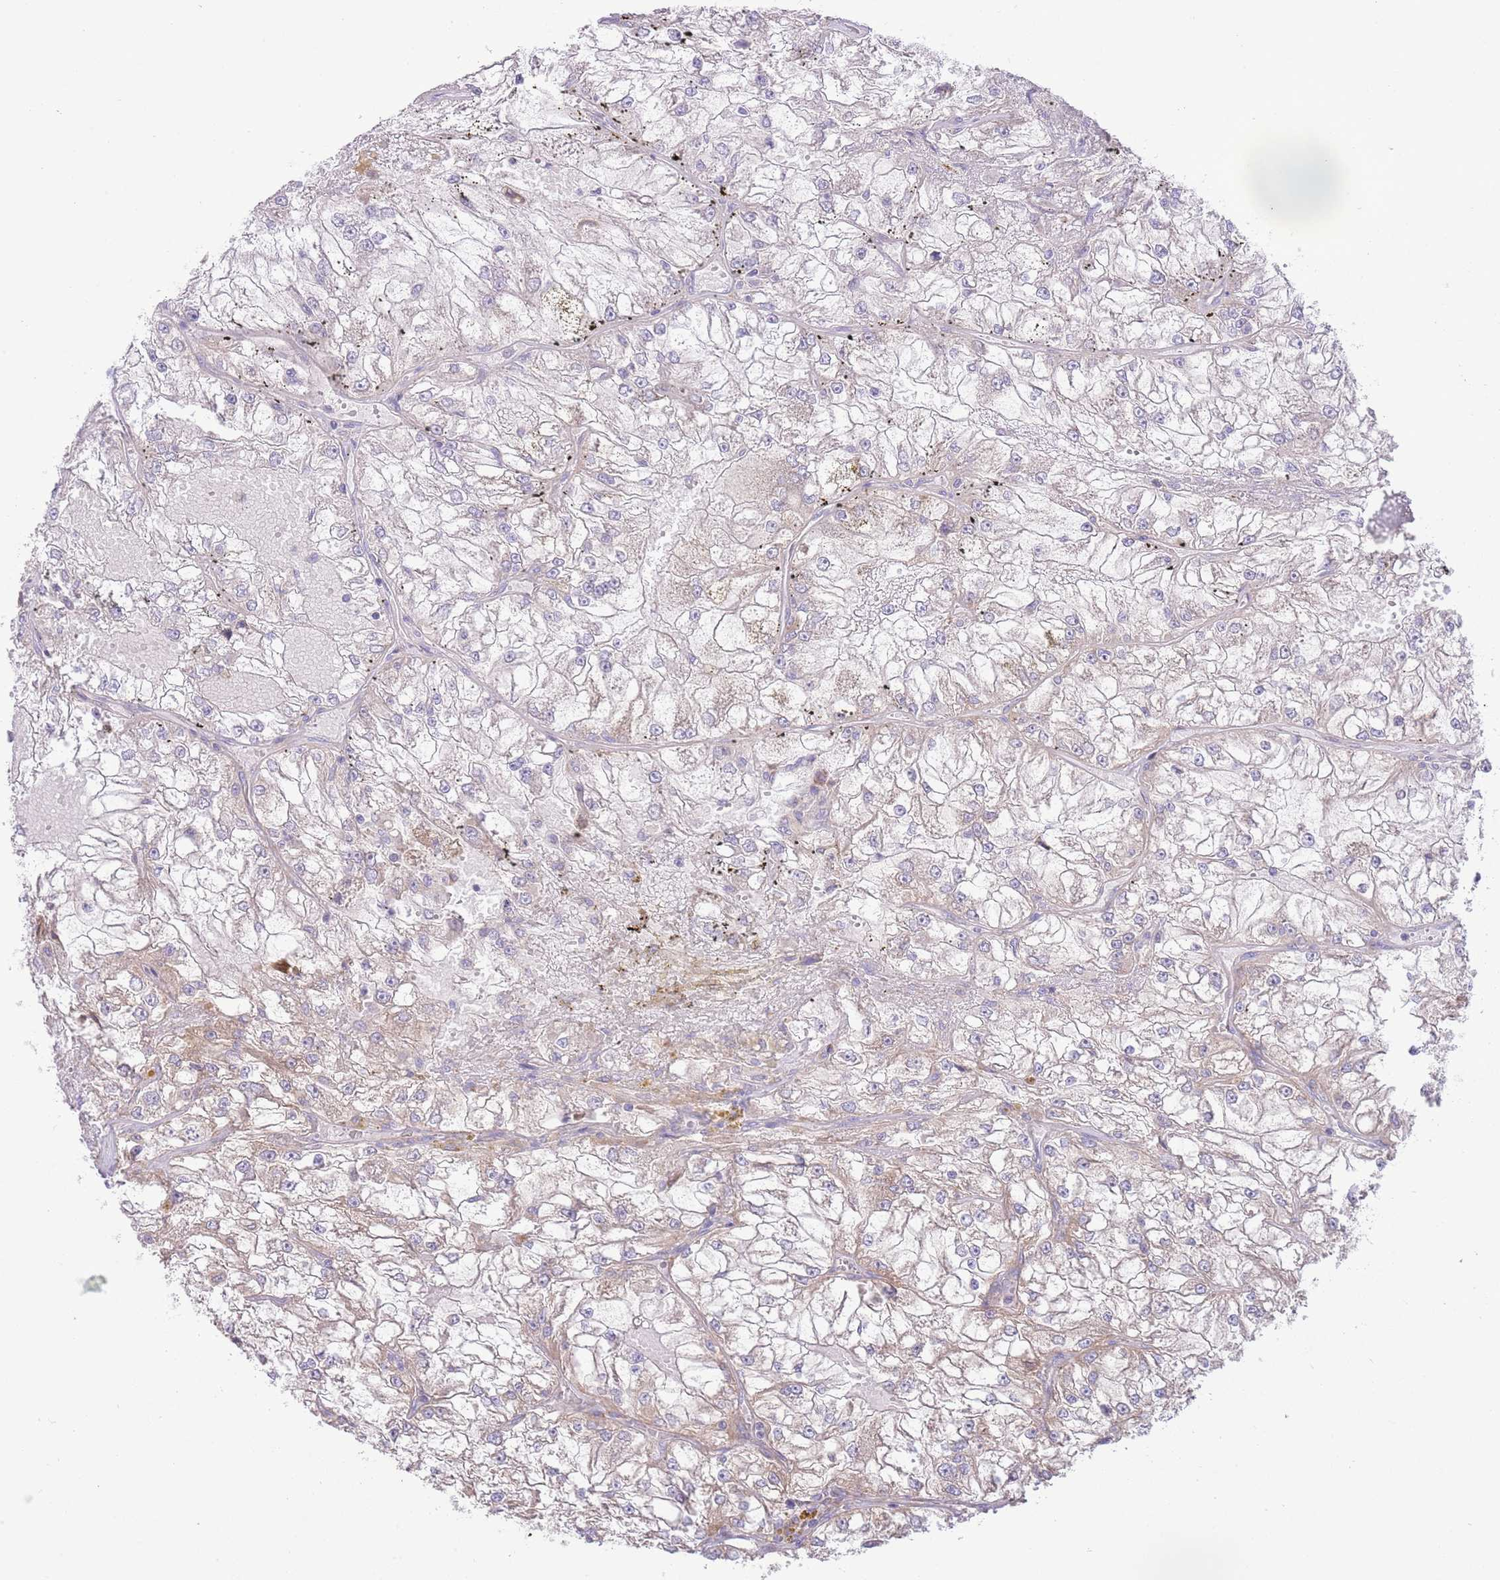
{"staining": {"intensity": "negative", "quantity": "none", "location": "none"}, "tissue": "renal cancer", "cell_type": "Tumor cells", "image_type": "cancer", "snomed": [{"axis": "morphology", "description": "Adenocarcinoma, NOS"}, {"axis": "topography", "description": "Kidney"}], "caption": "Histopathology image shows no protein expression in tumor cells of renal adenocarcinoma tissue.", "gene": "TOMM5", "patient": {"sex": "female", "age": 72}}